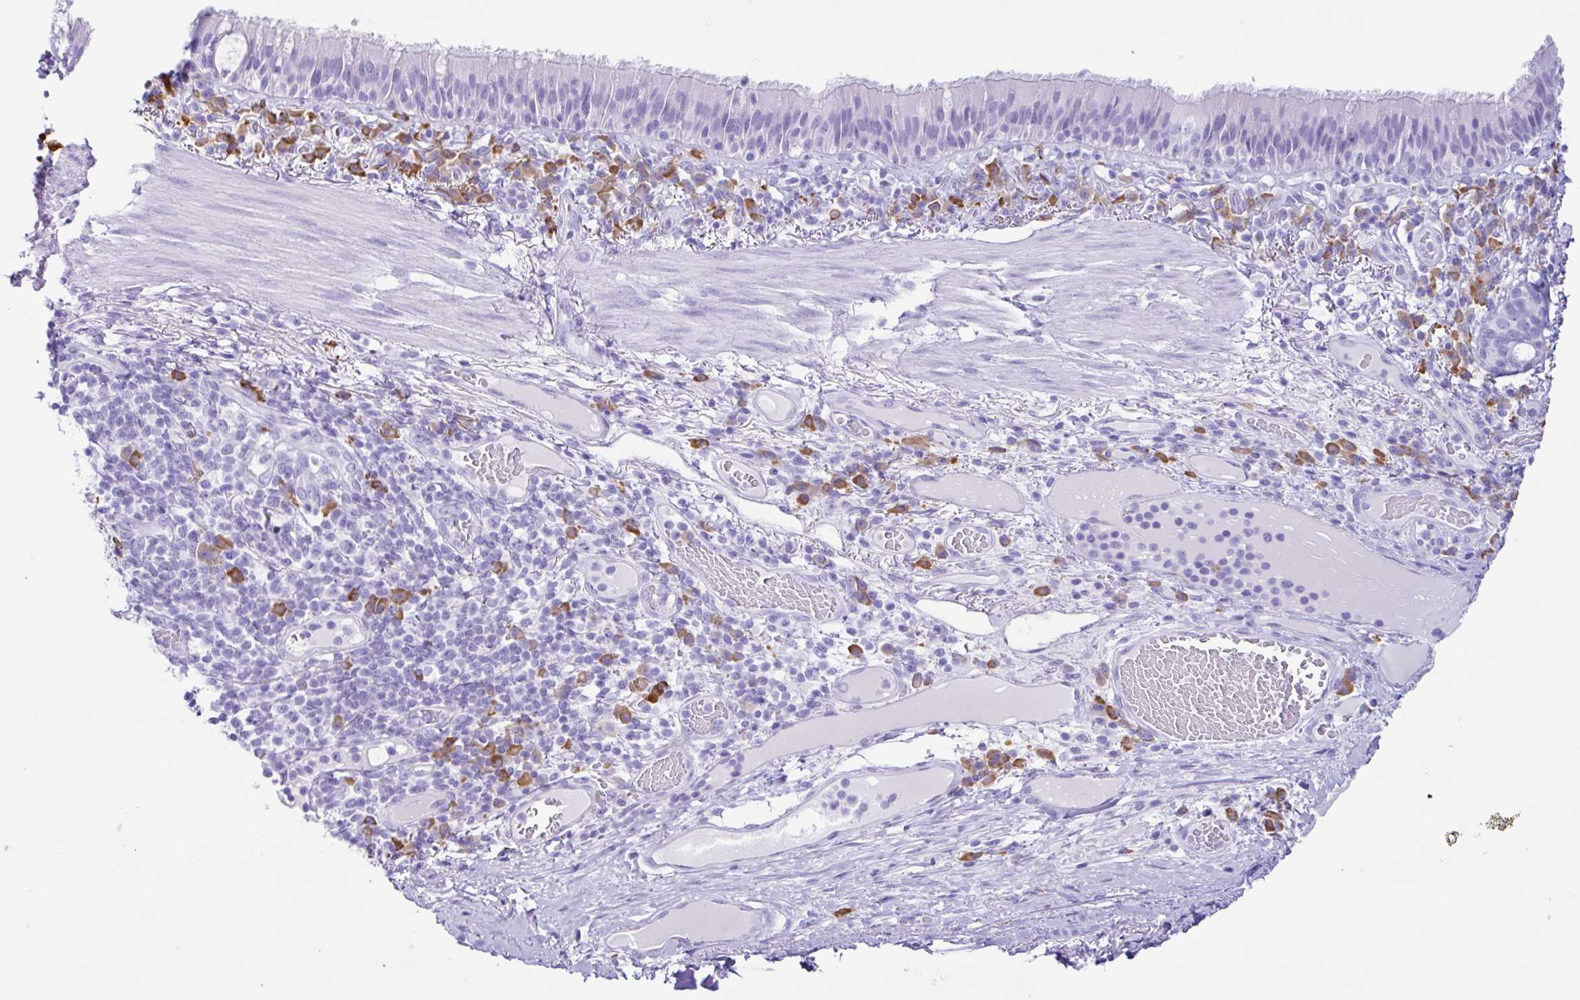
{"staining": {"intensity": "negative", "quantity": "none", "location": "none"}, "tissue": "bronchus", "cell_type": "Respiratory epithelial cells", "image_type": "normal", "snomed": [{"axis": "morphology", "description": "Normal tissue, NOS"}, {"axis": "topography", "description": "Cartilage tissue"}, {"axis": "topography", "description": "Bronchus"}], "caption": "This is a histopathology image of immunohistochemistry staining of unremarkable bronchus, which shows no positivity in respiratory epithelial cells.", "gene": "PIGF", "patient": {"sex": "male", "age": 56}}